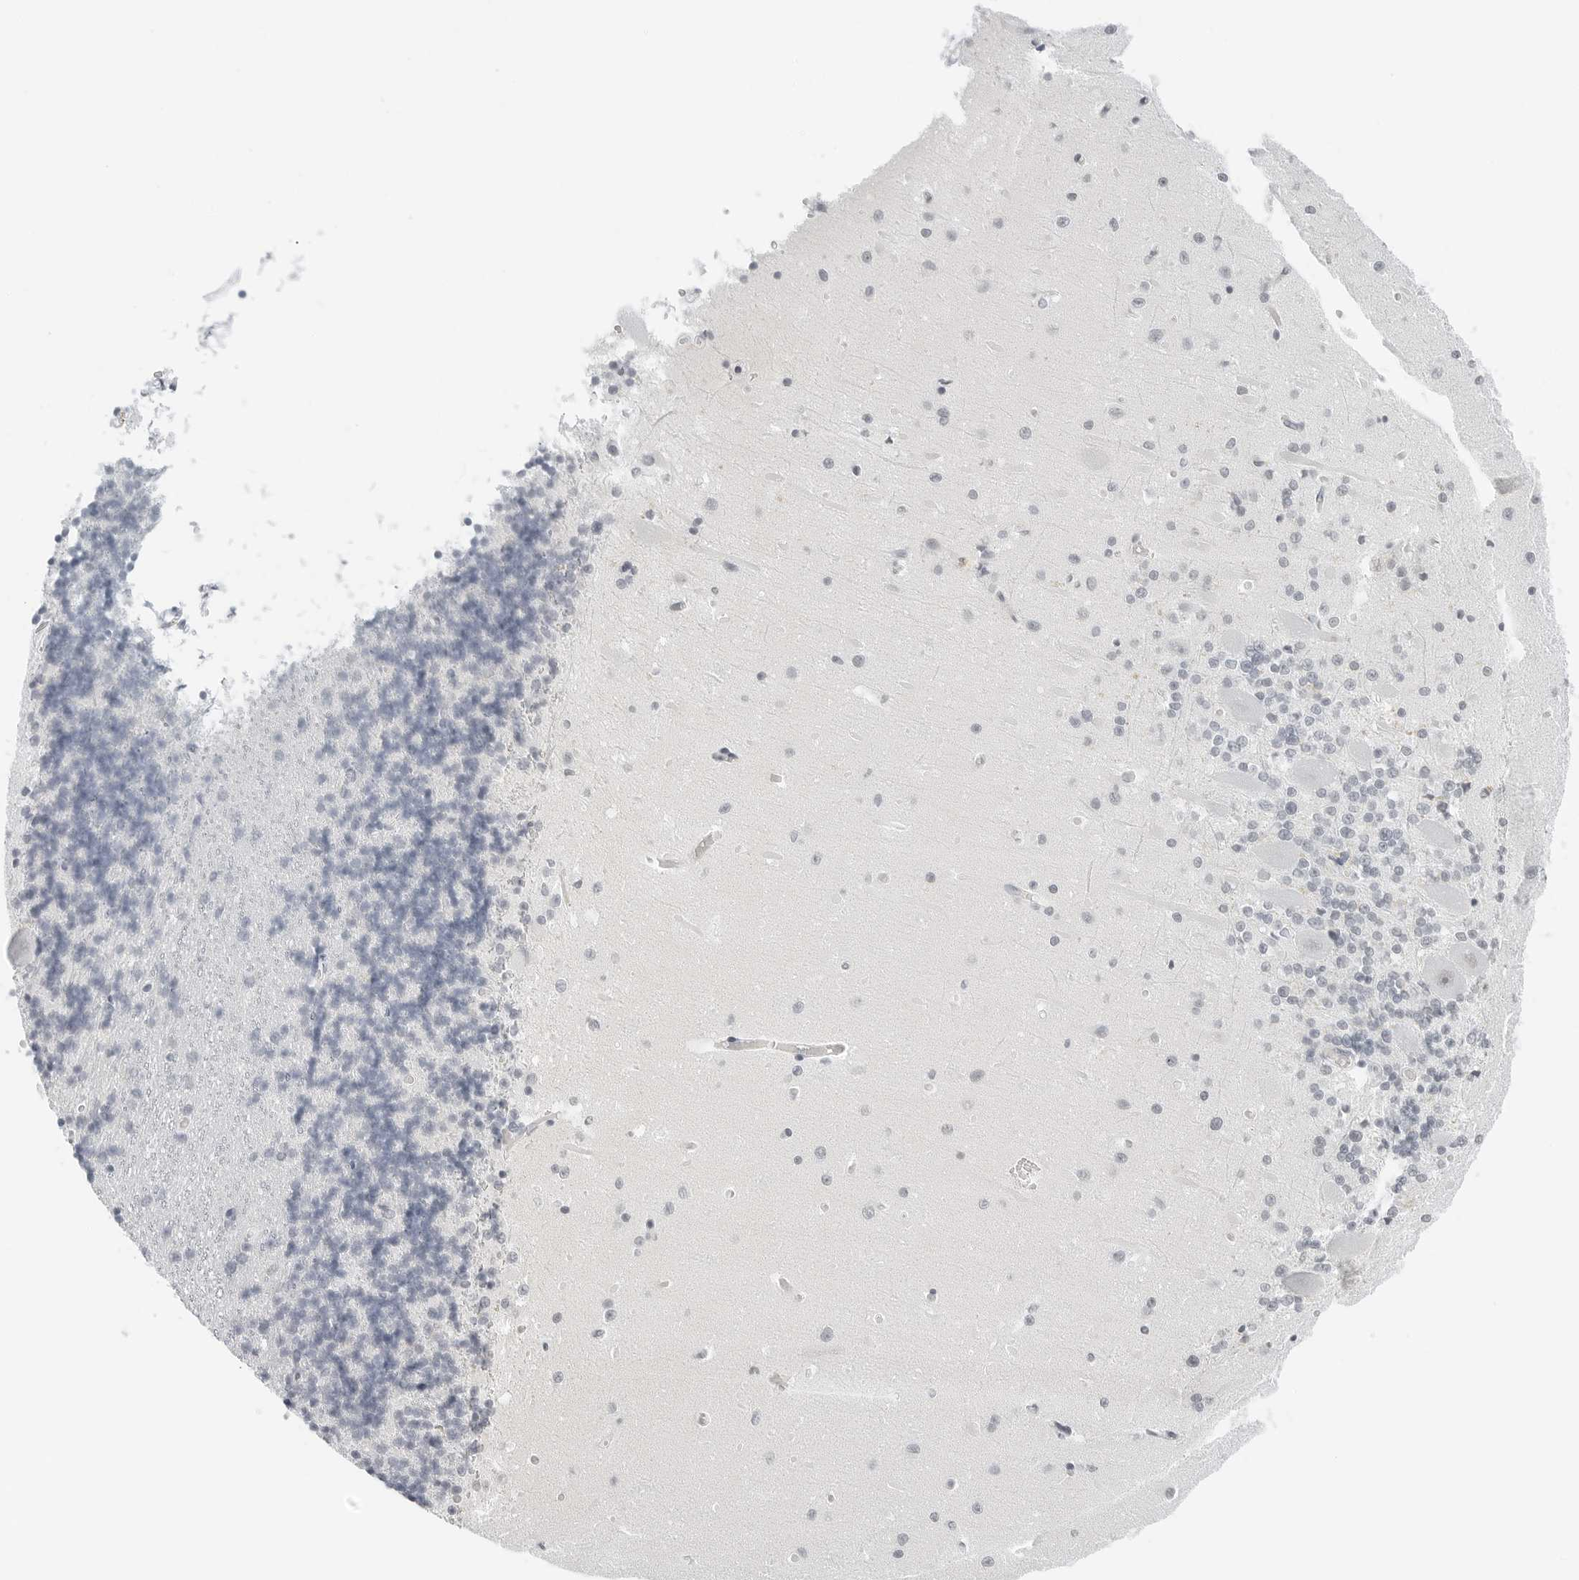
{"staining": {"intensity": "negative", "quantity": "none", "location": "none"}, "tissue": "cerebellum", "cell_type": "Cells in granular layer", "image_type": "normal", "snomed": [{"axis": "morphology", "description": "Normal tissue, NOS"}, {"axis": "topography", "description": "Cerebellum"}], "caption": "Cells in granular layer are negative for protein expression in normal human cerebellum. Brightfield microscopy of IHC stained with DAB (brown) and hematoxylin (blue), captured at high magnification.", "gene": "NTMT2", "patient": {"sex": "male", "age": 37}}